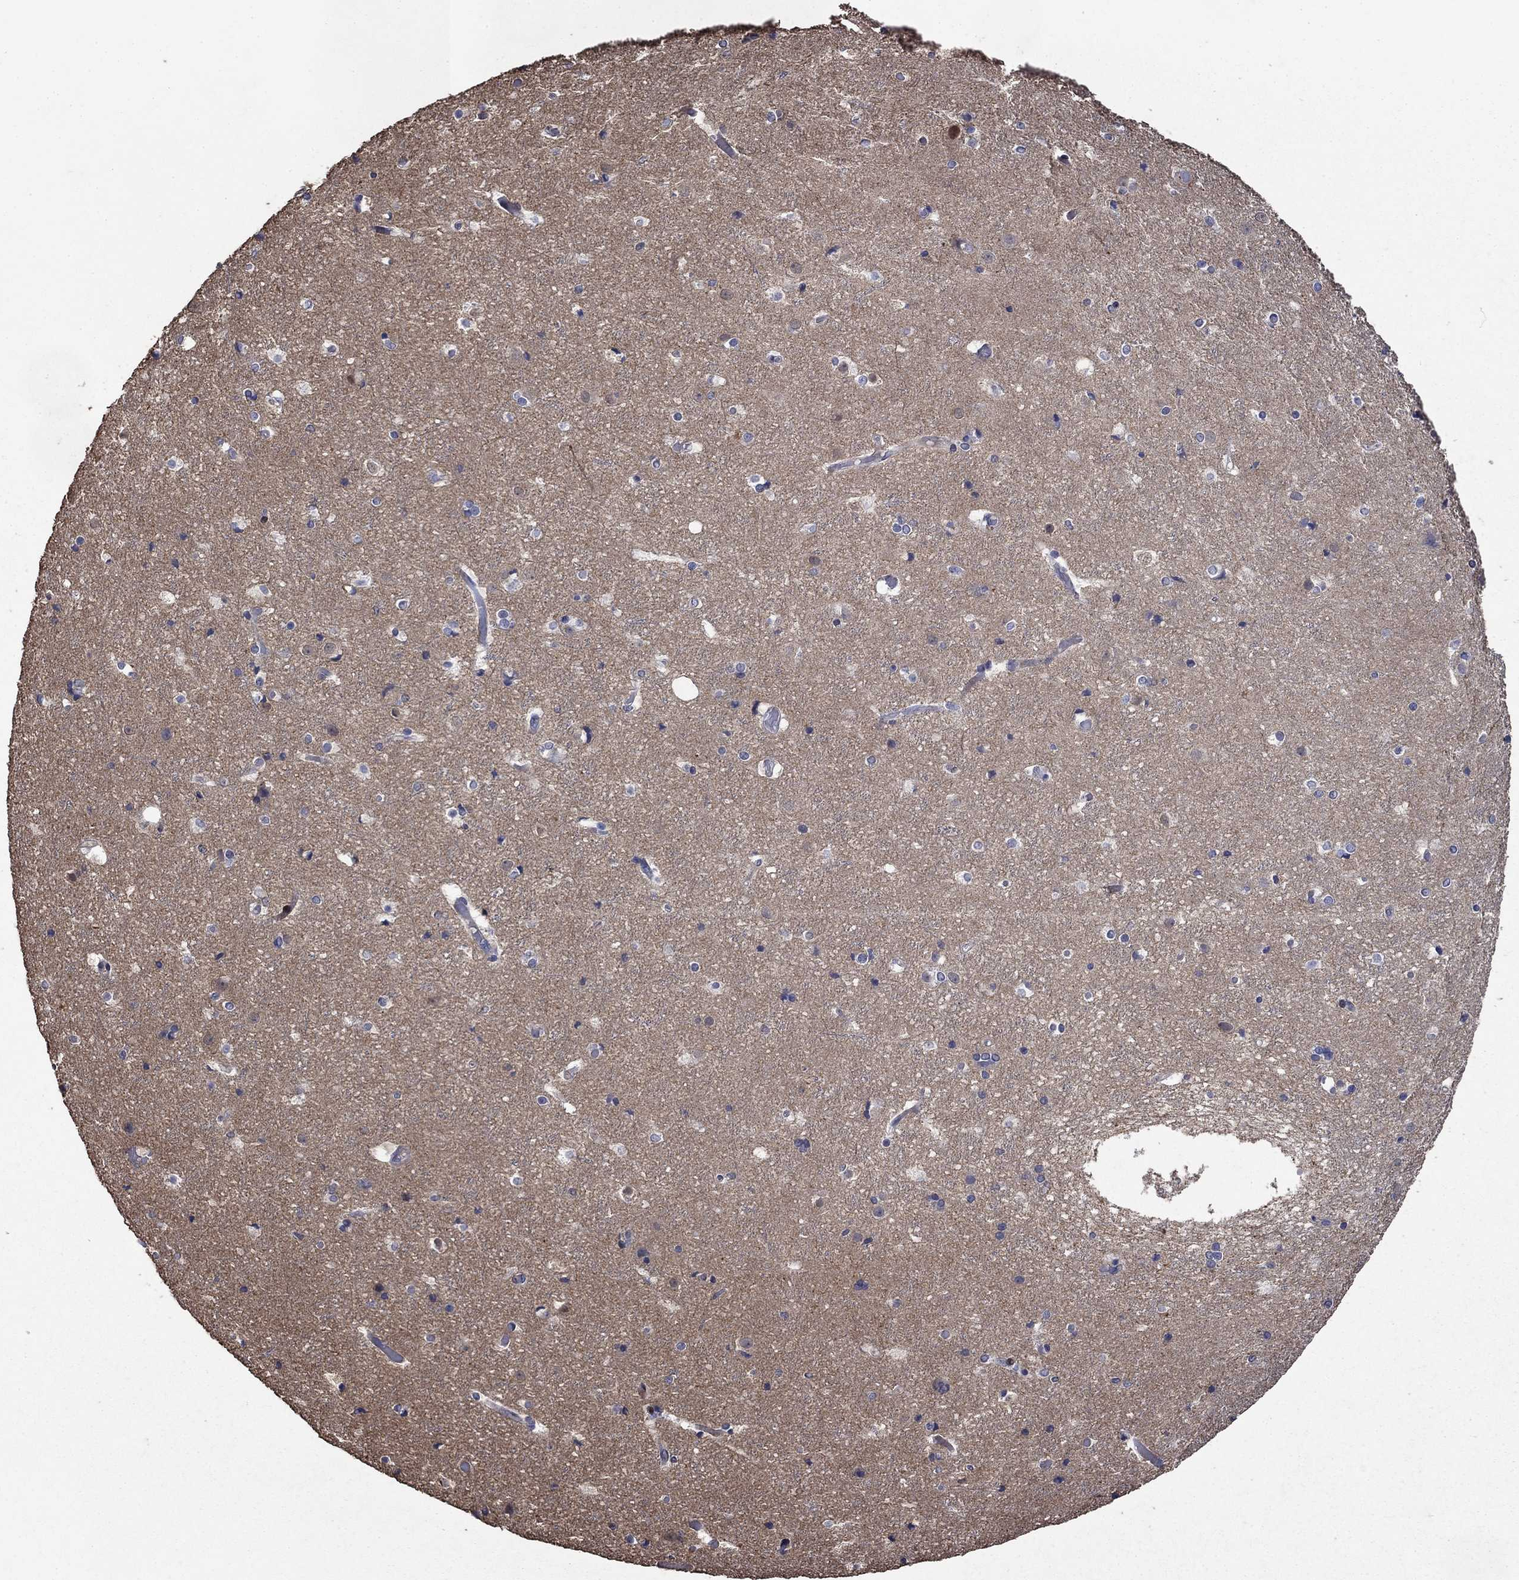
{"staining": {"intensity": "negative", "quantity": "none", "location": "none"}, "tissue": "cerebral cortex", "cell_type": "Endothelial cells", "image_type": "normal", "snomed": [{"axis": "morphology", "description": "Normal tissue, NOS"}, {"axis": "topography", "description": "Cerebral cortex"}], "caption": "Endothelial cells are negative for protein expression in benign human cerebral cortex. (DAB IHC visualized using brightfield microscopy, high magnification).", "gene": "DVL1", "patient": {"sex": "female", "age": 52}}